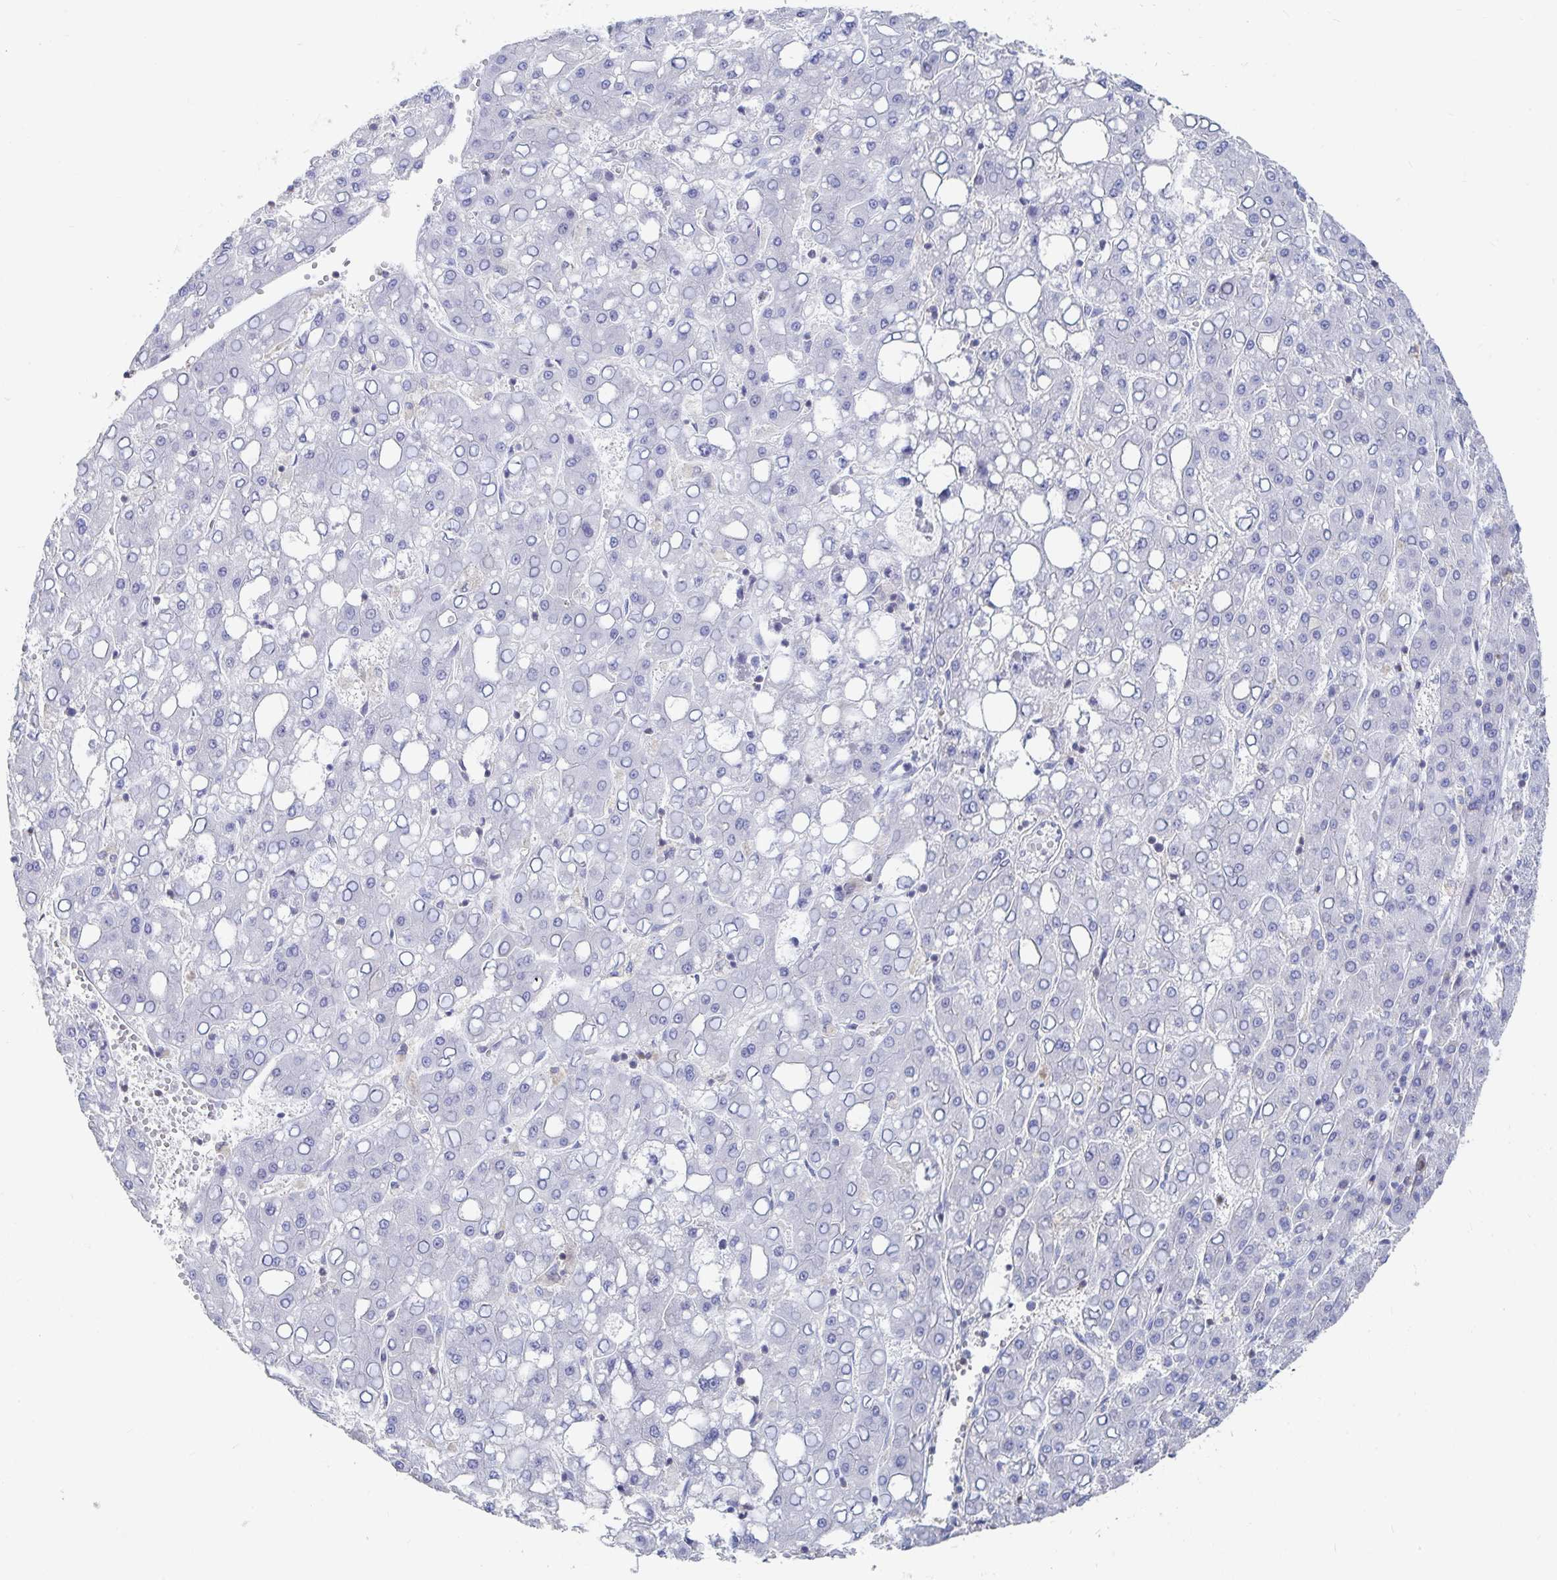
{"staining": {"intensity": "negative", "quantity": "none", "location": "none"}, "tissue": "liver cancer", "cell_type": "Tumor cells", "image_type": "cancer", "snomed": [{"axis": "morphology", "description": "Carcinoma, Hepatocellular, NOS"}, {"axis": "topography", "description": "Liver"}], "caption": "Immunohistochemical staining of liver hepatocellular carcinoma reveals no significant positivity in tumor cells.", "gene": "PIK3CD", "patient": {"sex": "male", "age": 65}}